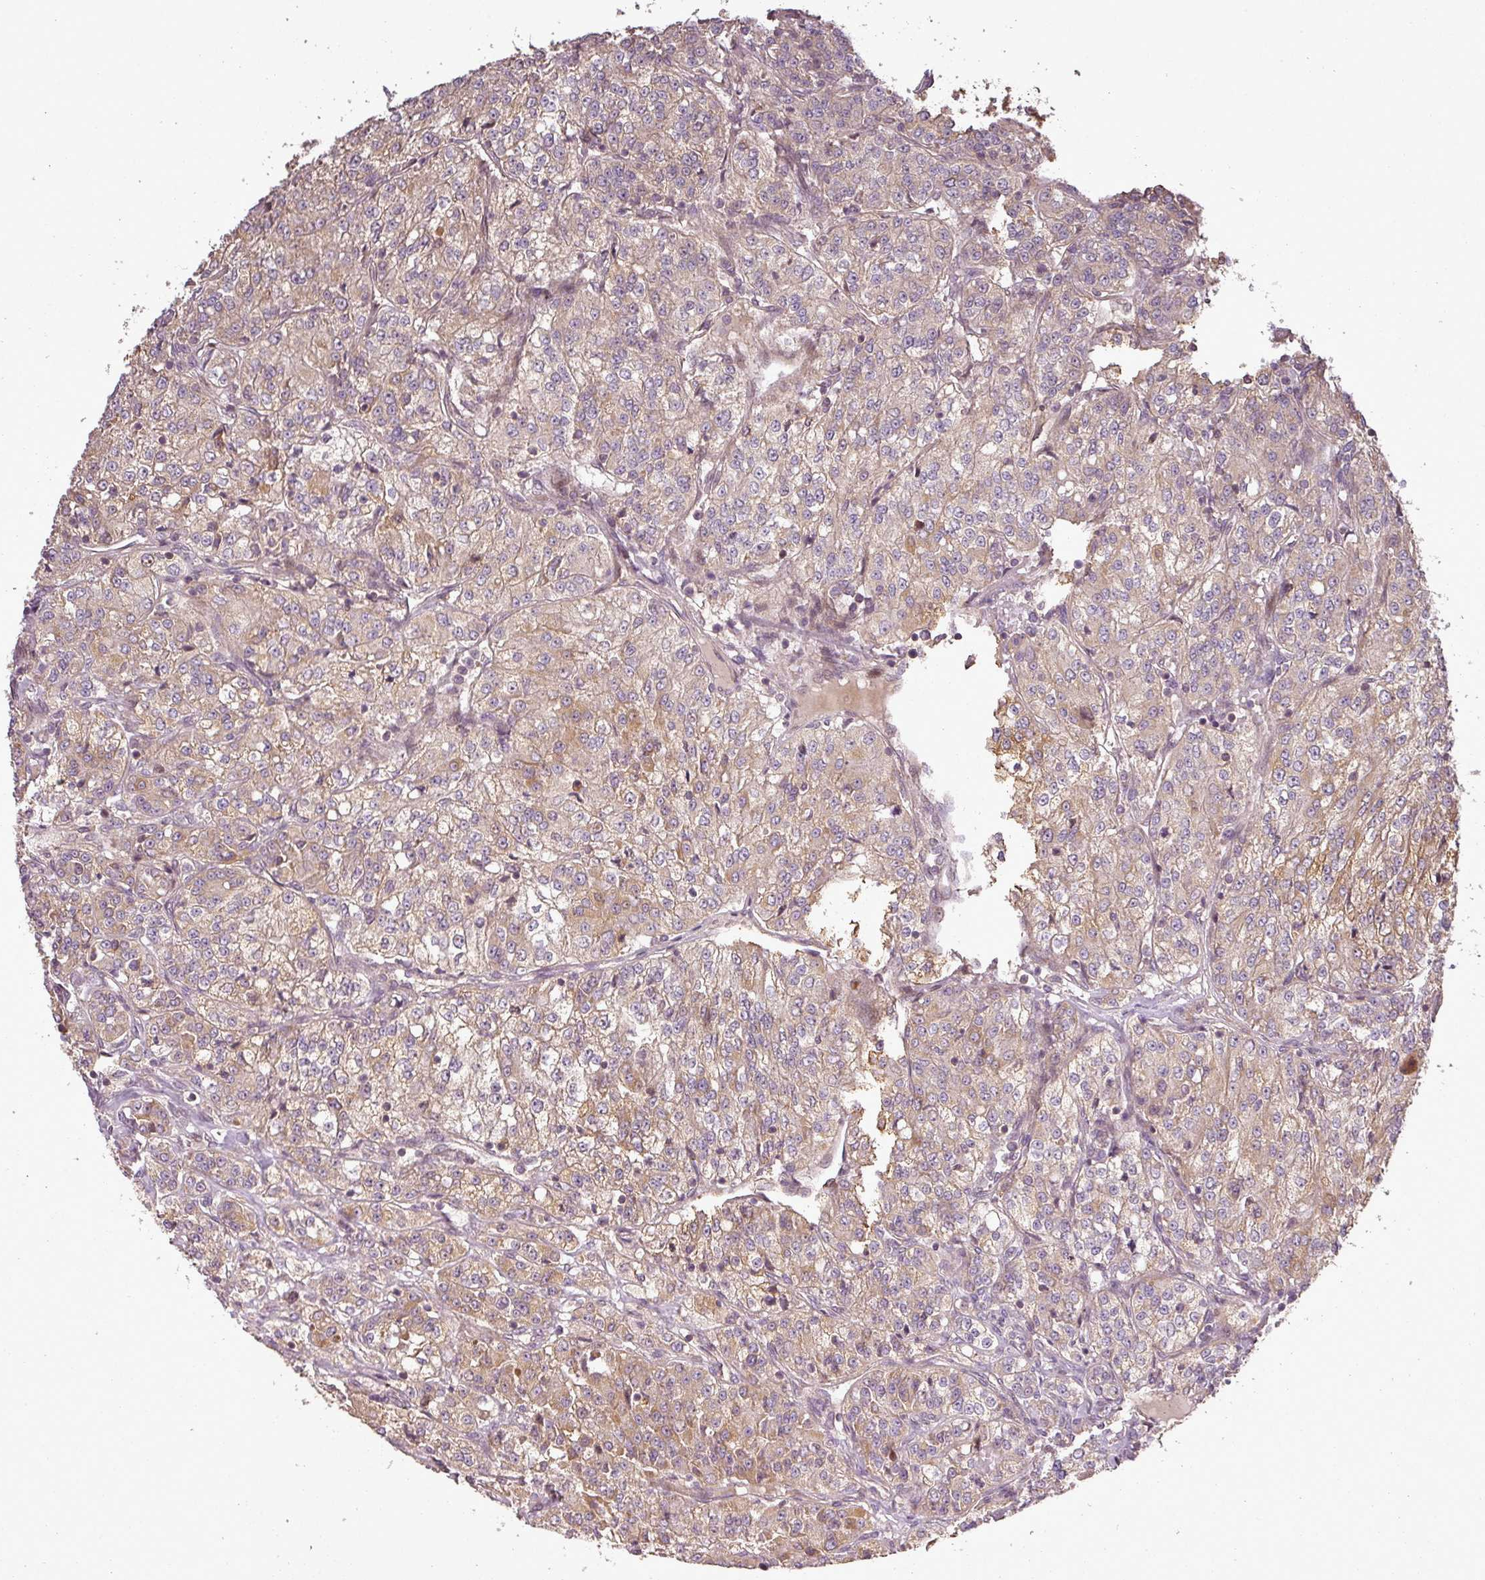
{"staining": {"intensity": "moderate", "quantity": "25%-75%", "location": "cytoplasmic/membranous"}, "tissue": "renal cancer", "cell_type": "Tumor cells", "image_type": "cancer", "snomed": [{"axis": "morphology", "description": "Adenocarcinoma, NOS"}, {"axis": "topography", "description": "Kidney"}], "caption": "Immunohistochemistry of renal adenocarcinoma shows medium levels of moderate cytoplasmic/membranous staining in about 25%-75% of tumor cells.", "gene": "FAIM", "patient": {"sex": "female", "age": 63}}